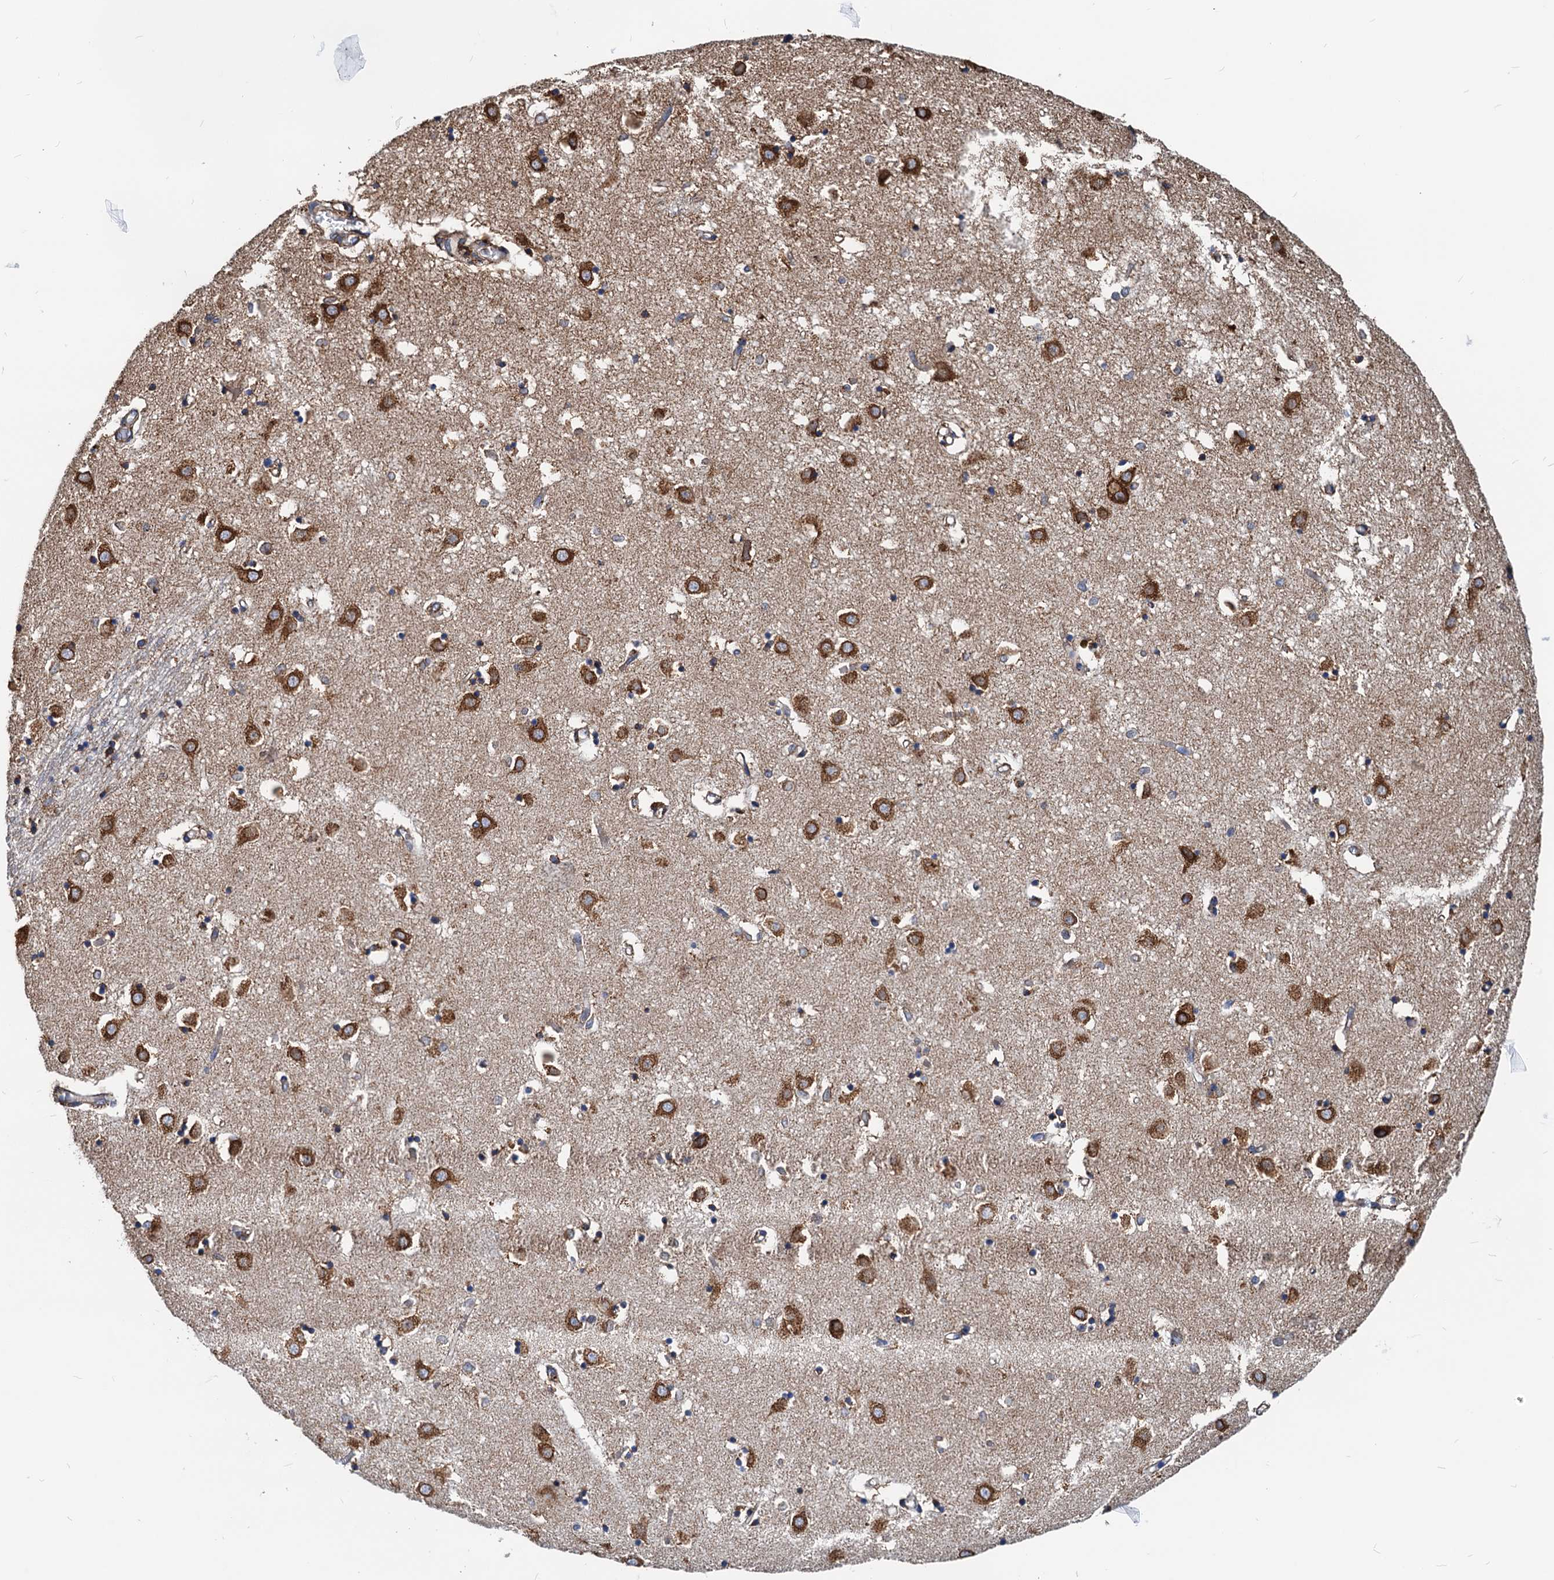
{"staining": {"intensity": "strong", "quantity": "<25%", "location": "cytoplasmic/membranous"}, "tissue": "caudate", "cell_type": "Glial cells", "image_type": "normal", "snomed": [{"axis": "morphology", "description": "Normal tissue, NOS"}, {"axis": "topography", "description": "Lateral ventricle wall"}], "caption": "Immunohistochemical staining of unremarkable caudate displays strong cytoplasmic/membranous protein expression in about <25% of glial cells.", "gene": "HSPA5", "patient": {"sex": "male", "age": 70}}